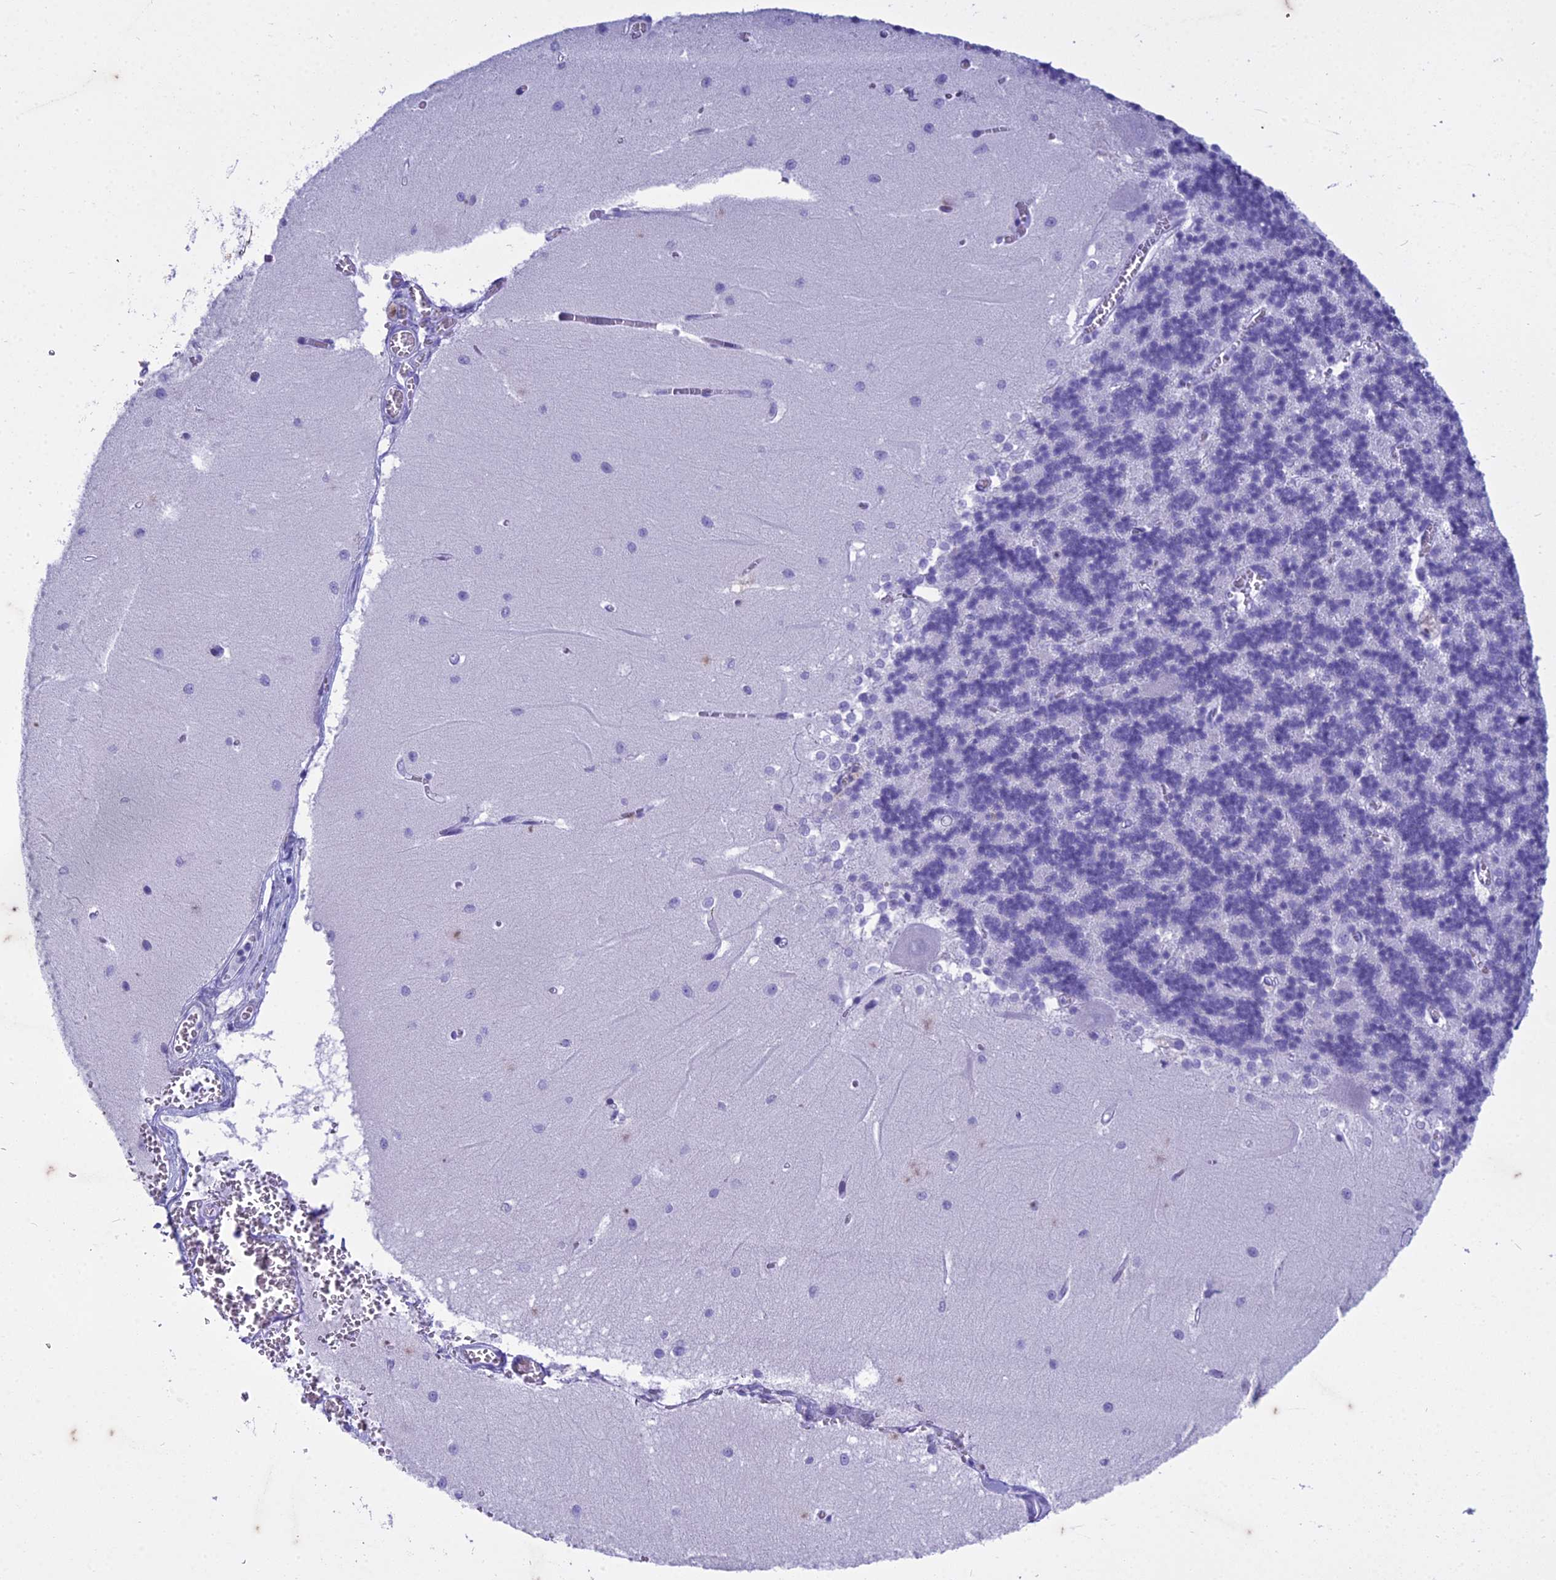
{"staining": {"intensity": "negative", "quantity": "none", "location": "none"}, "tissue": "cerebellum", "cell_type": "Cells in granular layer", "image_type": "normal", "snomed": [{"axis": "morphology", "description": "Normal tissue, NOS"}, {"axis": "topography", "description": "Cerebellum"}], "caption": "The immunohistochemistry micrograph has no significant positivity in cells in granular layer of cerebellum. (DAB (3,3'-diaminobenzidine) immunohistochemistry (IHC) with hematoxylin counter stain).", "gene": "HMGB4", "patient": {"sex": "male", "age": 37}}